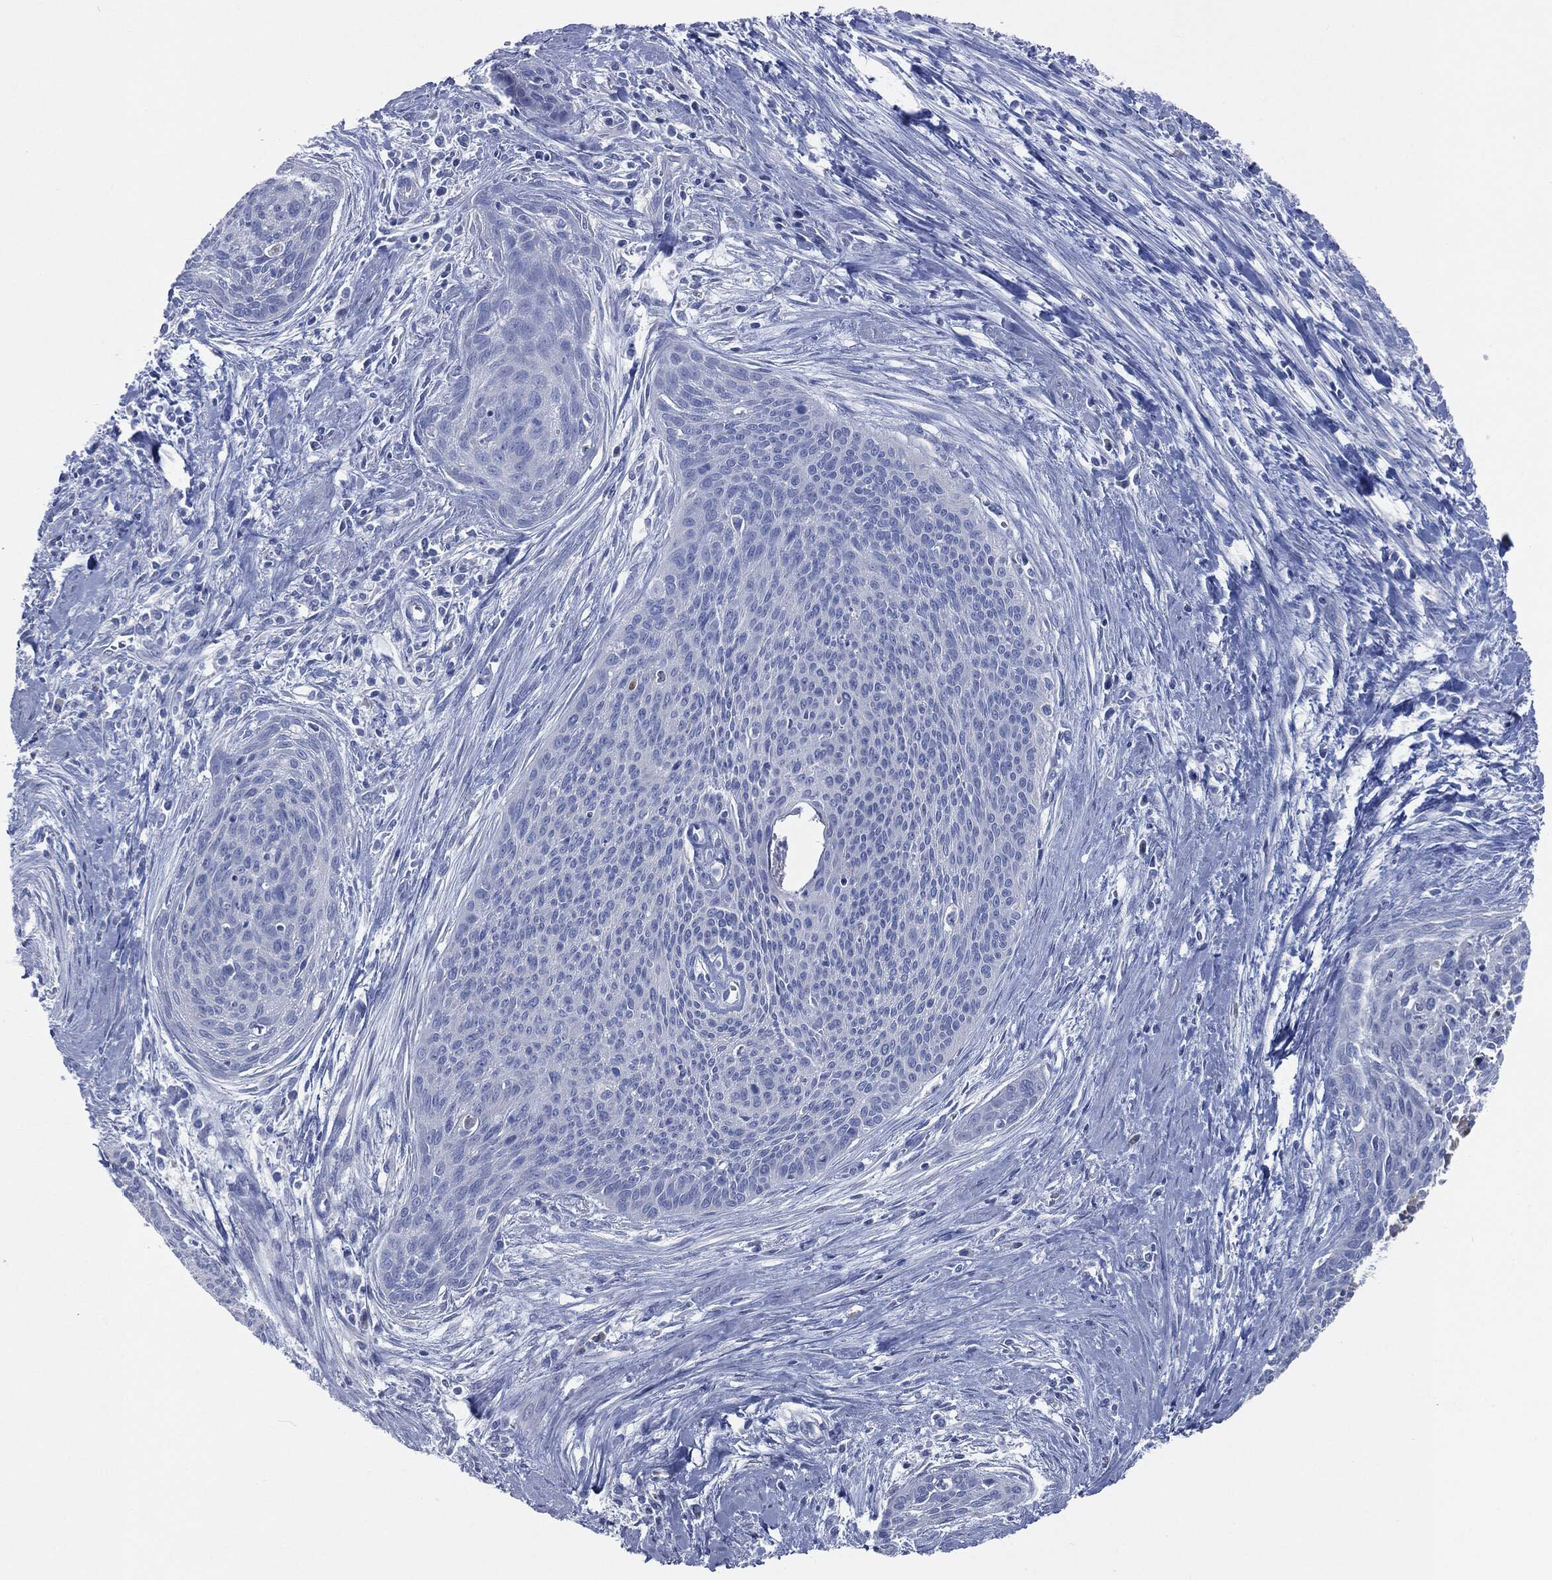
{"staining": {"intensity": "negative", "quantity": "none", "location": "none"}, "tissue": "cervical cancer", "cell_type": "Tumor cells", "image_type": "cancer", "snomed": [{"axis": "morphology", "description": "Squamous cell carcinoma, NOS"}, {"axis": "topography", "description": "Cervix"}], "caption": "Tumor cells show no significant expression in cervical squamous cell carcinoma. (Brightfield microscopy of DAB (3,3'-diaminobenzidine) immunohistochemistry at high magnification).", "gene": "CAV3", "patient": {"sex": "female", "age": 55}}